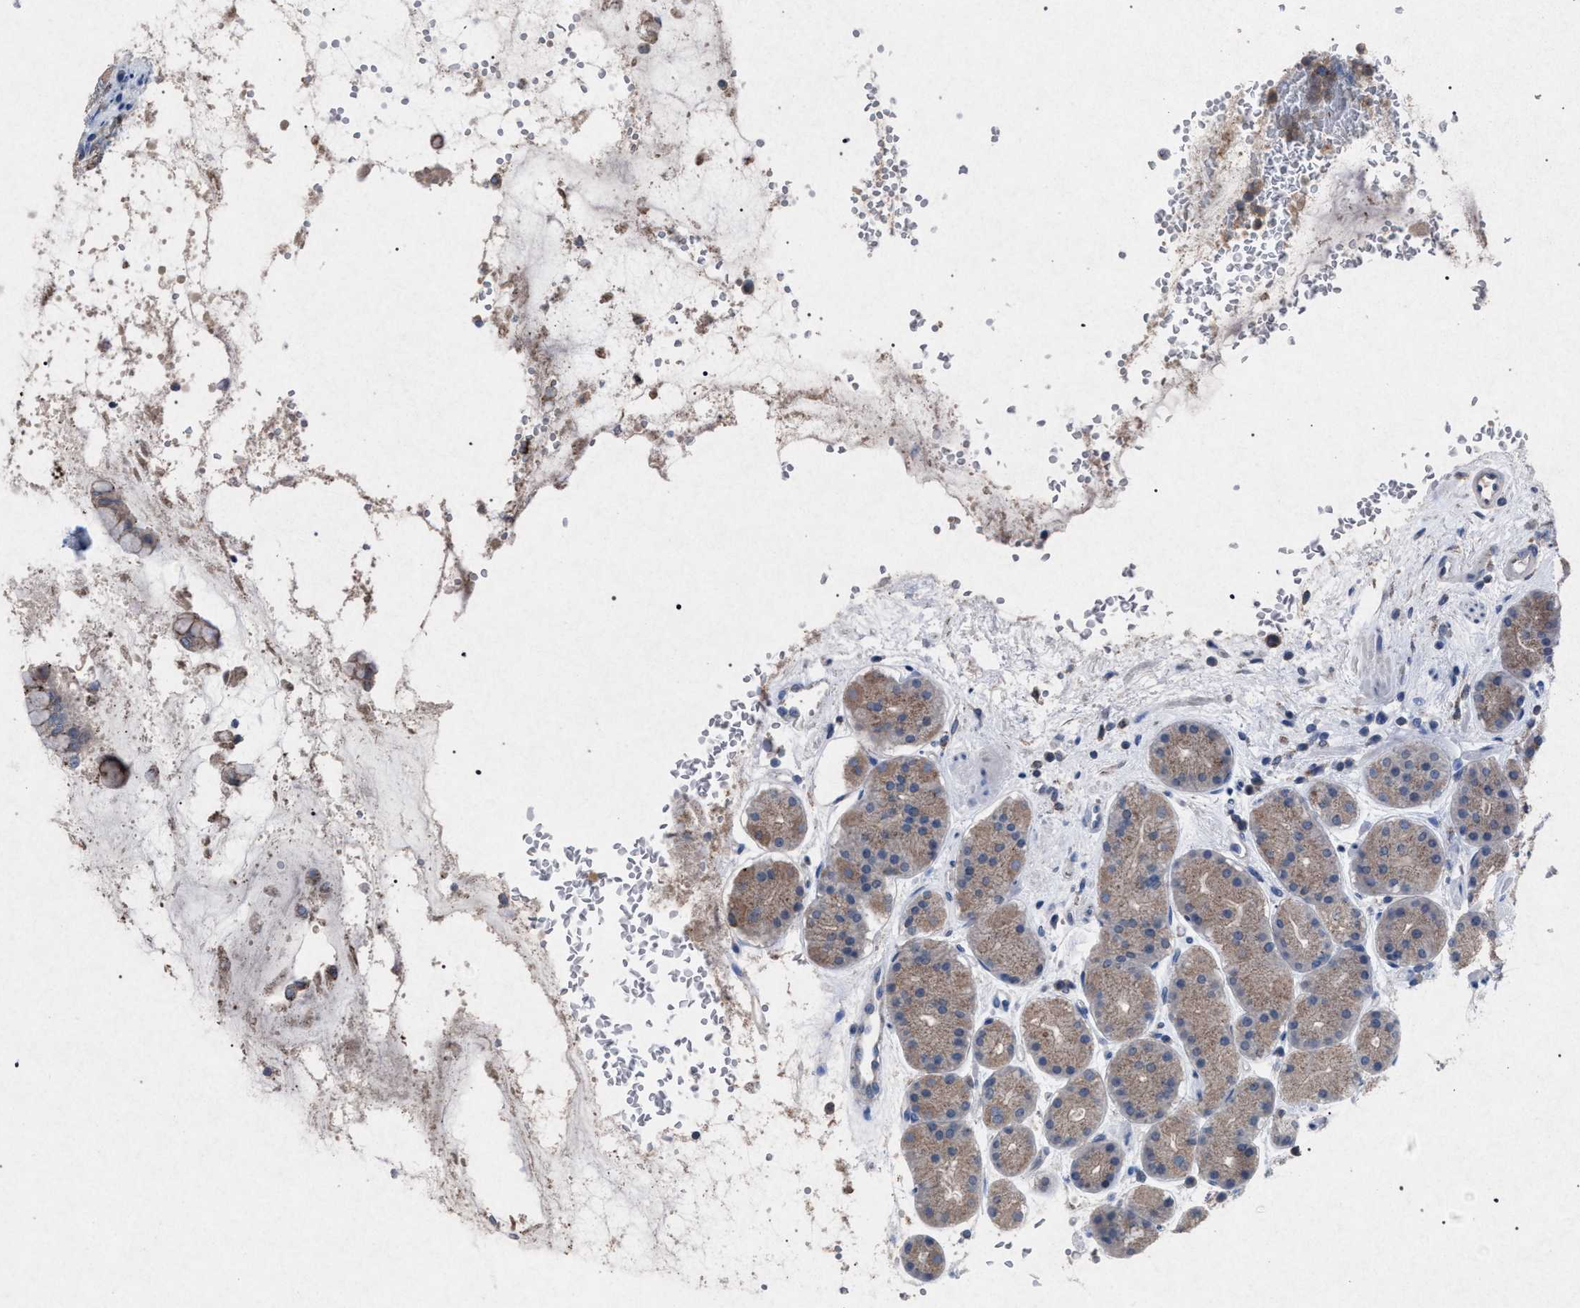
{"staining": {"intensity": "moderate", "quantity": ">75%", "location": "cytoplasmic/membranous"}, "tissue": "stomach", "cell_type": "Glandular cells", "image_type": "normal", "snomed": [{"axis": "morphology", "description": "Normal tissue, NOS"}, {"axis": "topography", "description": "Stomach"}, {"axis": "topography", "description": "Stomach, lower"}], "caption": "Glandular cells exhibit moderate cytoplasmic/membranous expression in about >75% of cells in normal stomach.", "gene": "HSD17B4", "patient": {"sex": "female", "age": 56}}